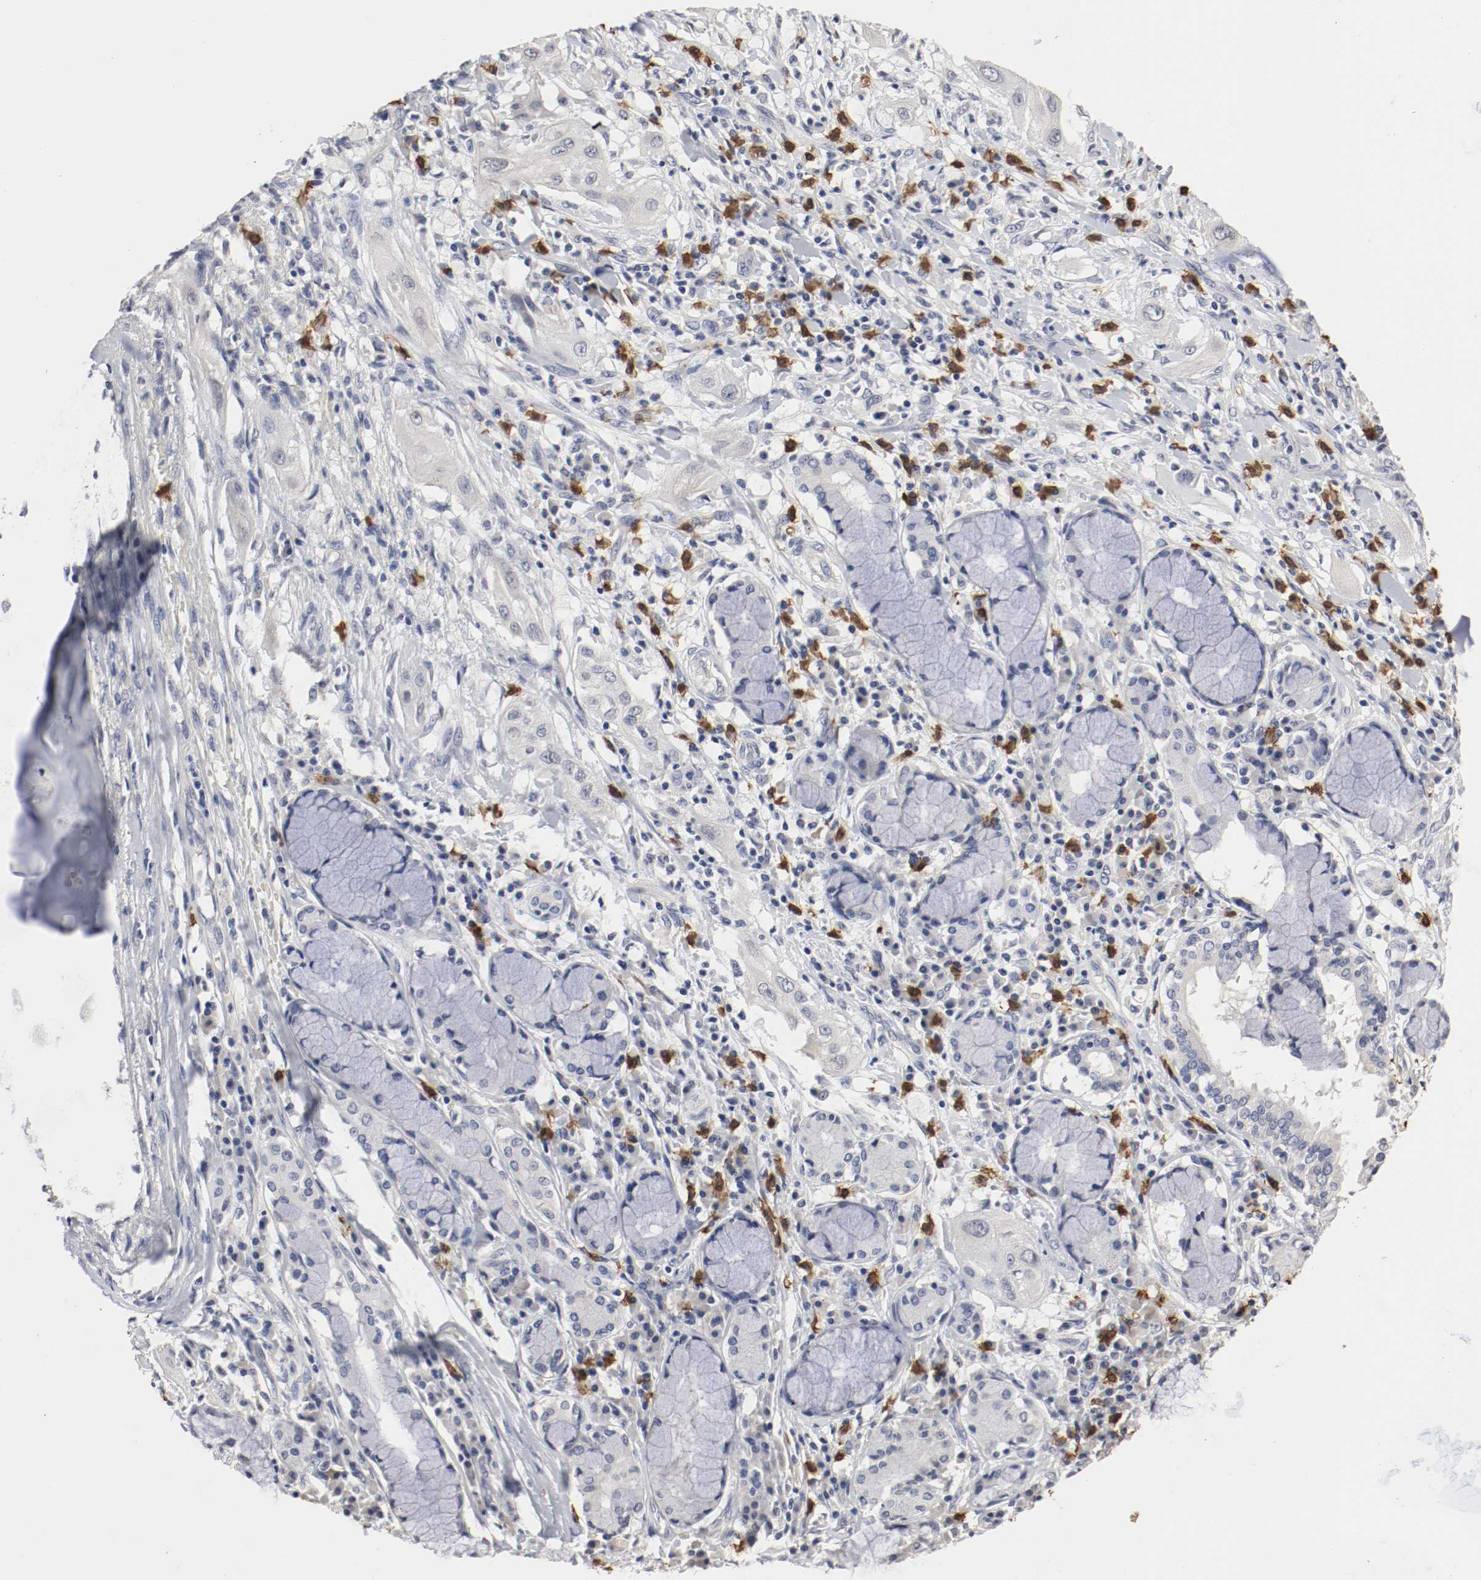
{"staining": {"intensity": "negative", "quantity": "none", "location": "none"}, "tissue": "lung cancer", "cell_type": "Tumor cells", "image_type": "cancer", "snomed": [{"axis": "morphology", "description": "Squamous cell carcinoma, NOS"}, {"axis": "topography", "description": "Lung"}], "caption": "Tumor cells show no significant protein staining in lung cancer (squamous cell carcinoma).", "gene": "CEBPE", "patient": {"sex": "female", "age": 47}}